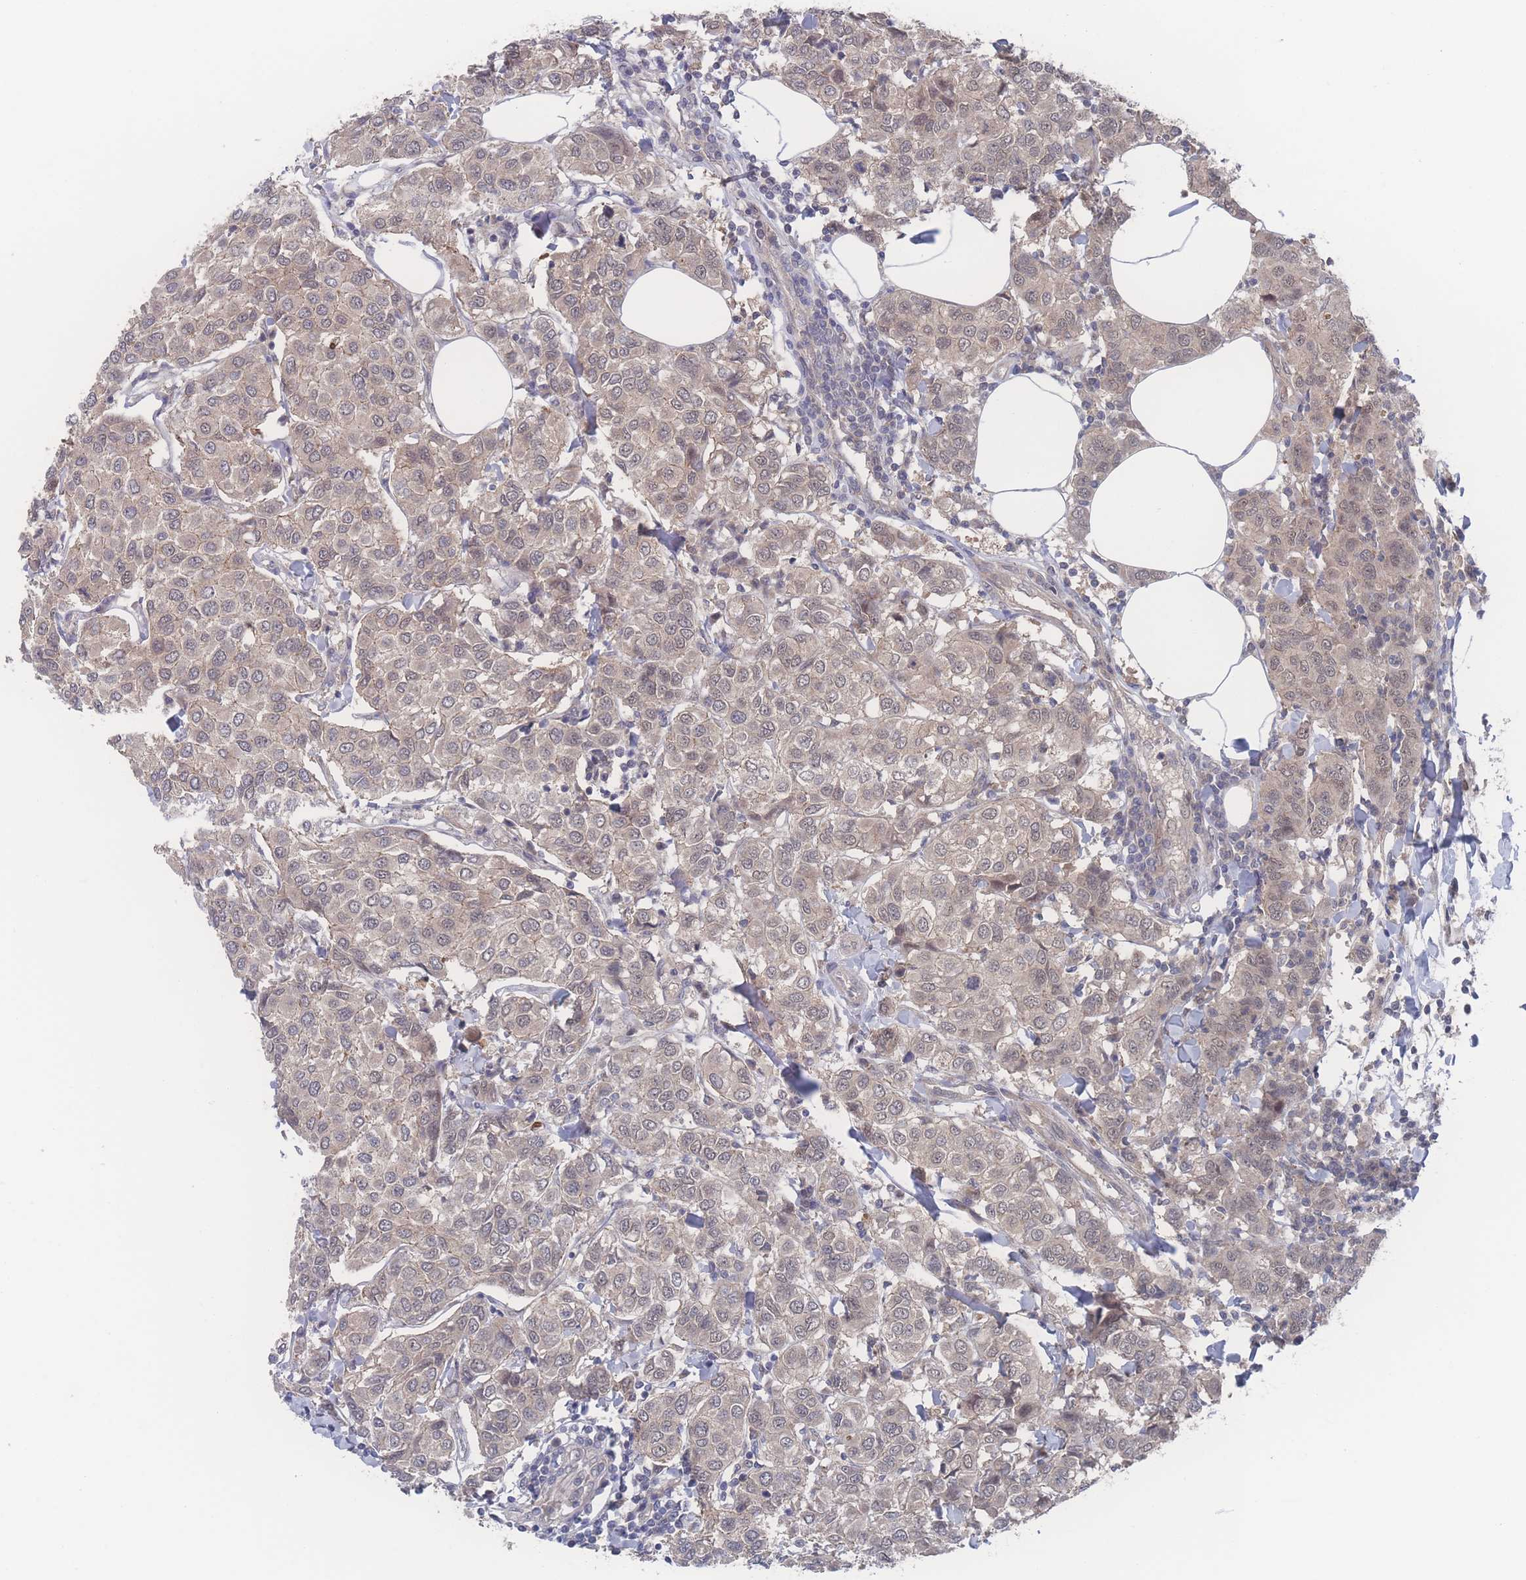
{"staining": {"intensity": "weak", "quantity": ">75%", "location": "cytoplasmic/membranous,nuclear"}, "tissue": "breast cancer", "cell_type": "Tumor cells", "image_type": "cancer", "snomed": [{"axis": "morphology", "description": "Duct carcinoma"}, {"axis": "topography", "description": "Breast"}], "caption": "Protein analysis of breast invasive ductal carcinoma tissue reveals weak cytoplasmic/membranous and nuclear staining in about >75% of tumor cells.", "gene": "NBEAL1", "patient": {"sex": "female", "age": 55}}